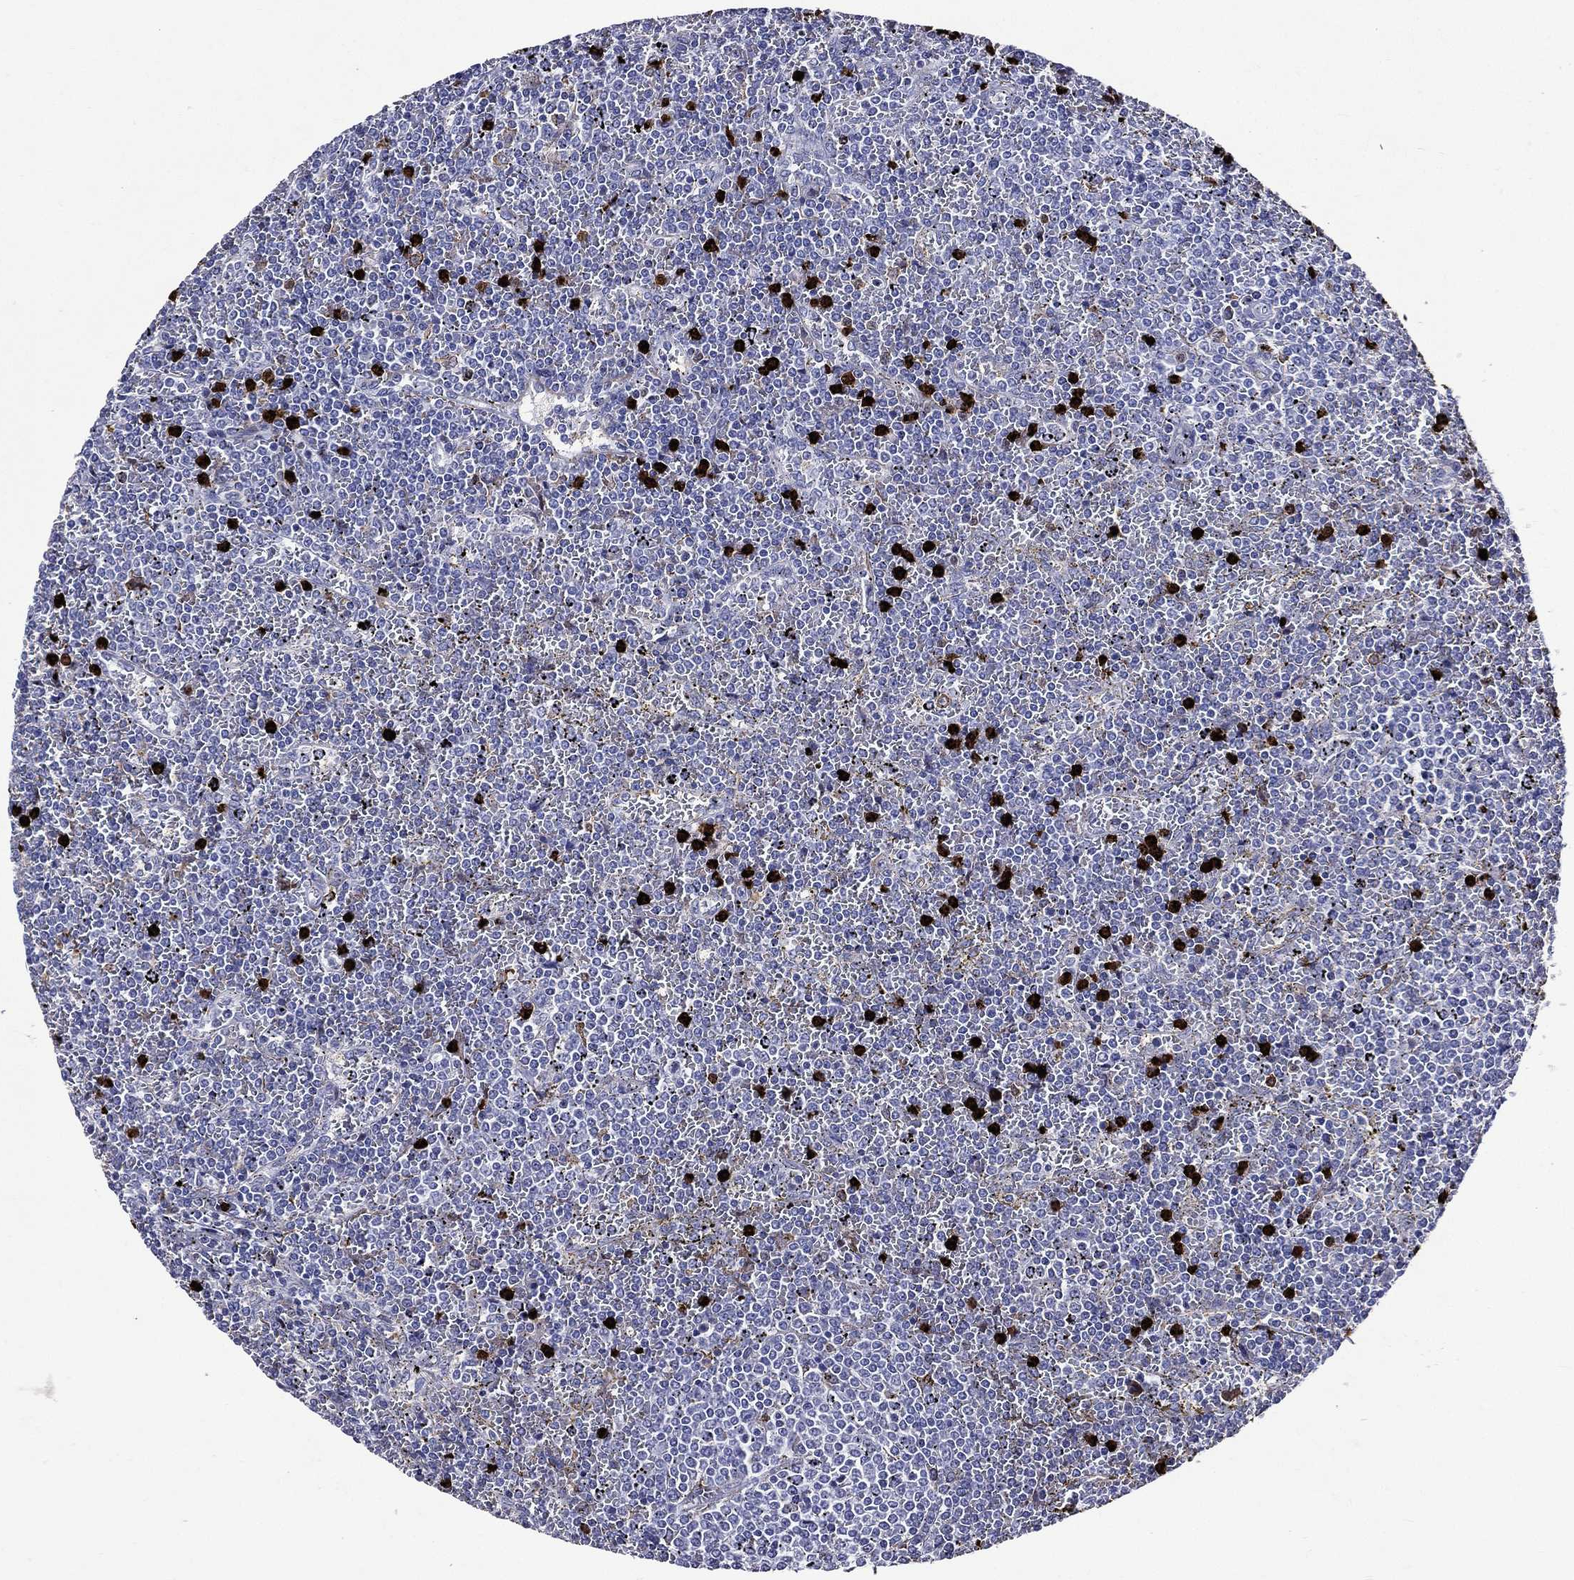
{"staining": {"intensity": "negative", "quantity": "none", "location": "none"}, "tissue": "lymphoma", "cell_type": "Tumor cells", "image_type": "cancer", "snomed": [{"axis": "morphology", "description": "Malignant lymphoma, non-Hodgkin's type, Low grade"}, {"axis": "topography", "description": "Spleen"}], "caption": "Immunohistochemistry (IHC) micrograph of neoplastic tissue: lymphoma stained with DAB (3,3'-diaminobenzidine) demonstrates no significant protein staining in tumor cells.", "gene": "GPR171", "patient": {"sex": "female", "age": 77}}